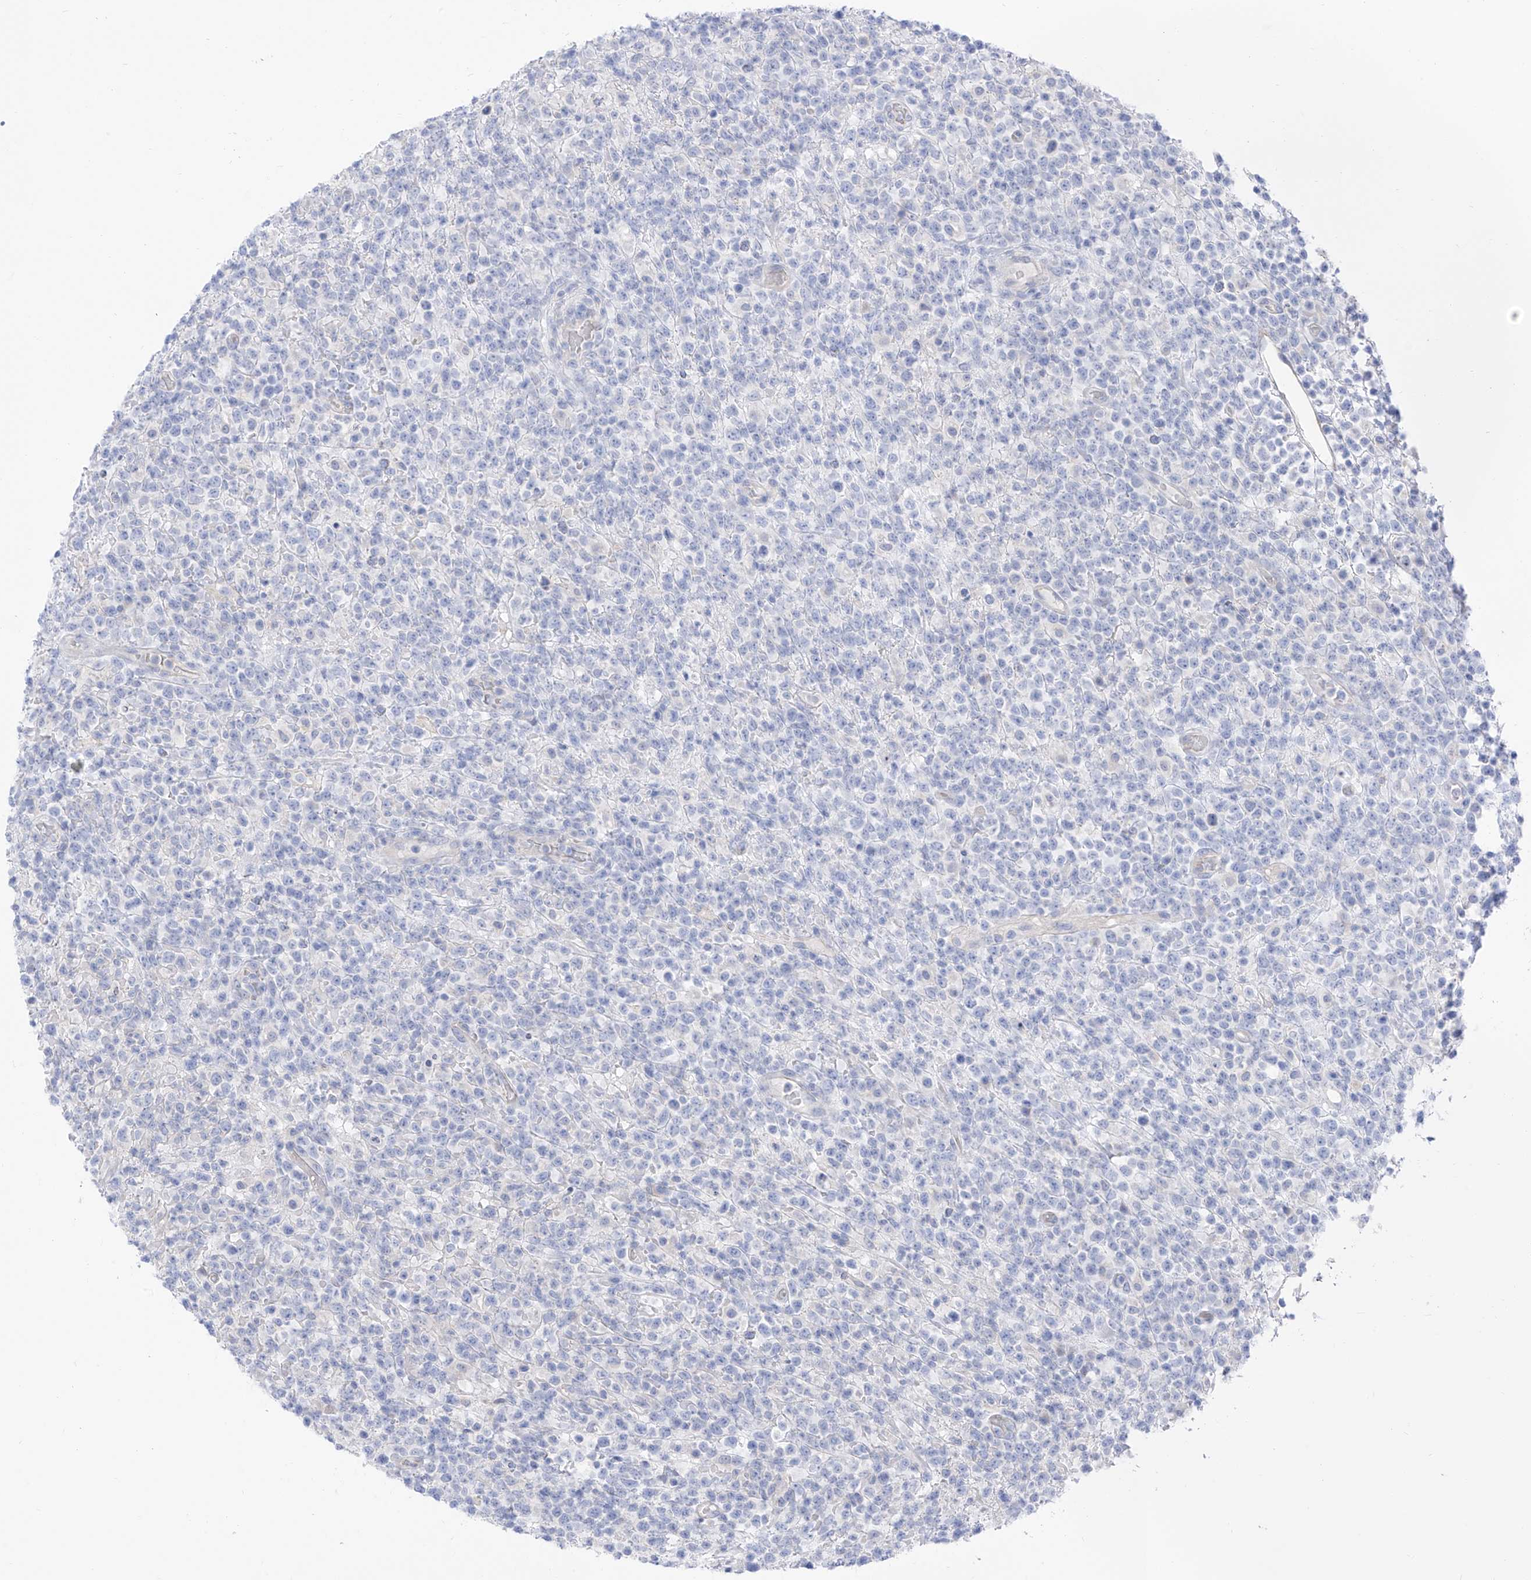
{"staining": {"intensity": "negative", "quantity": "none", "location": "none"}, "tissue": "lymphoma", "cell_type": "Tumor cells", "image_type": "cancer", "snomed": [{"axis": "morphology", "description": "Malignant lymphoma, non-Hodgkin's type, High grade"}, {"axis": "topography", "description": "Colon"}], "caption": "High power microscopy photomicrograph of an IHC image of lymphoma, revealing no significant expression in tumor cells. (Brightfield microscopy of DAB immunohistochemistry (IHC) at high magnification).", "gene": "ITGA9", "patient": {"sex": "female", "age": 53}}